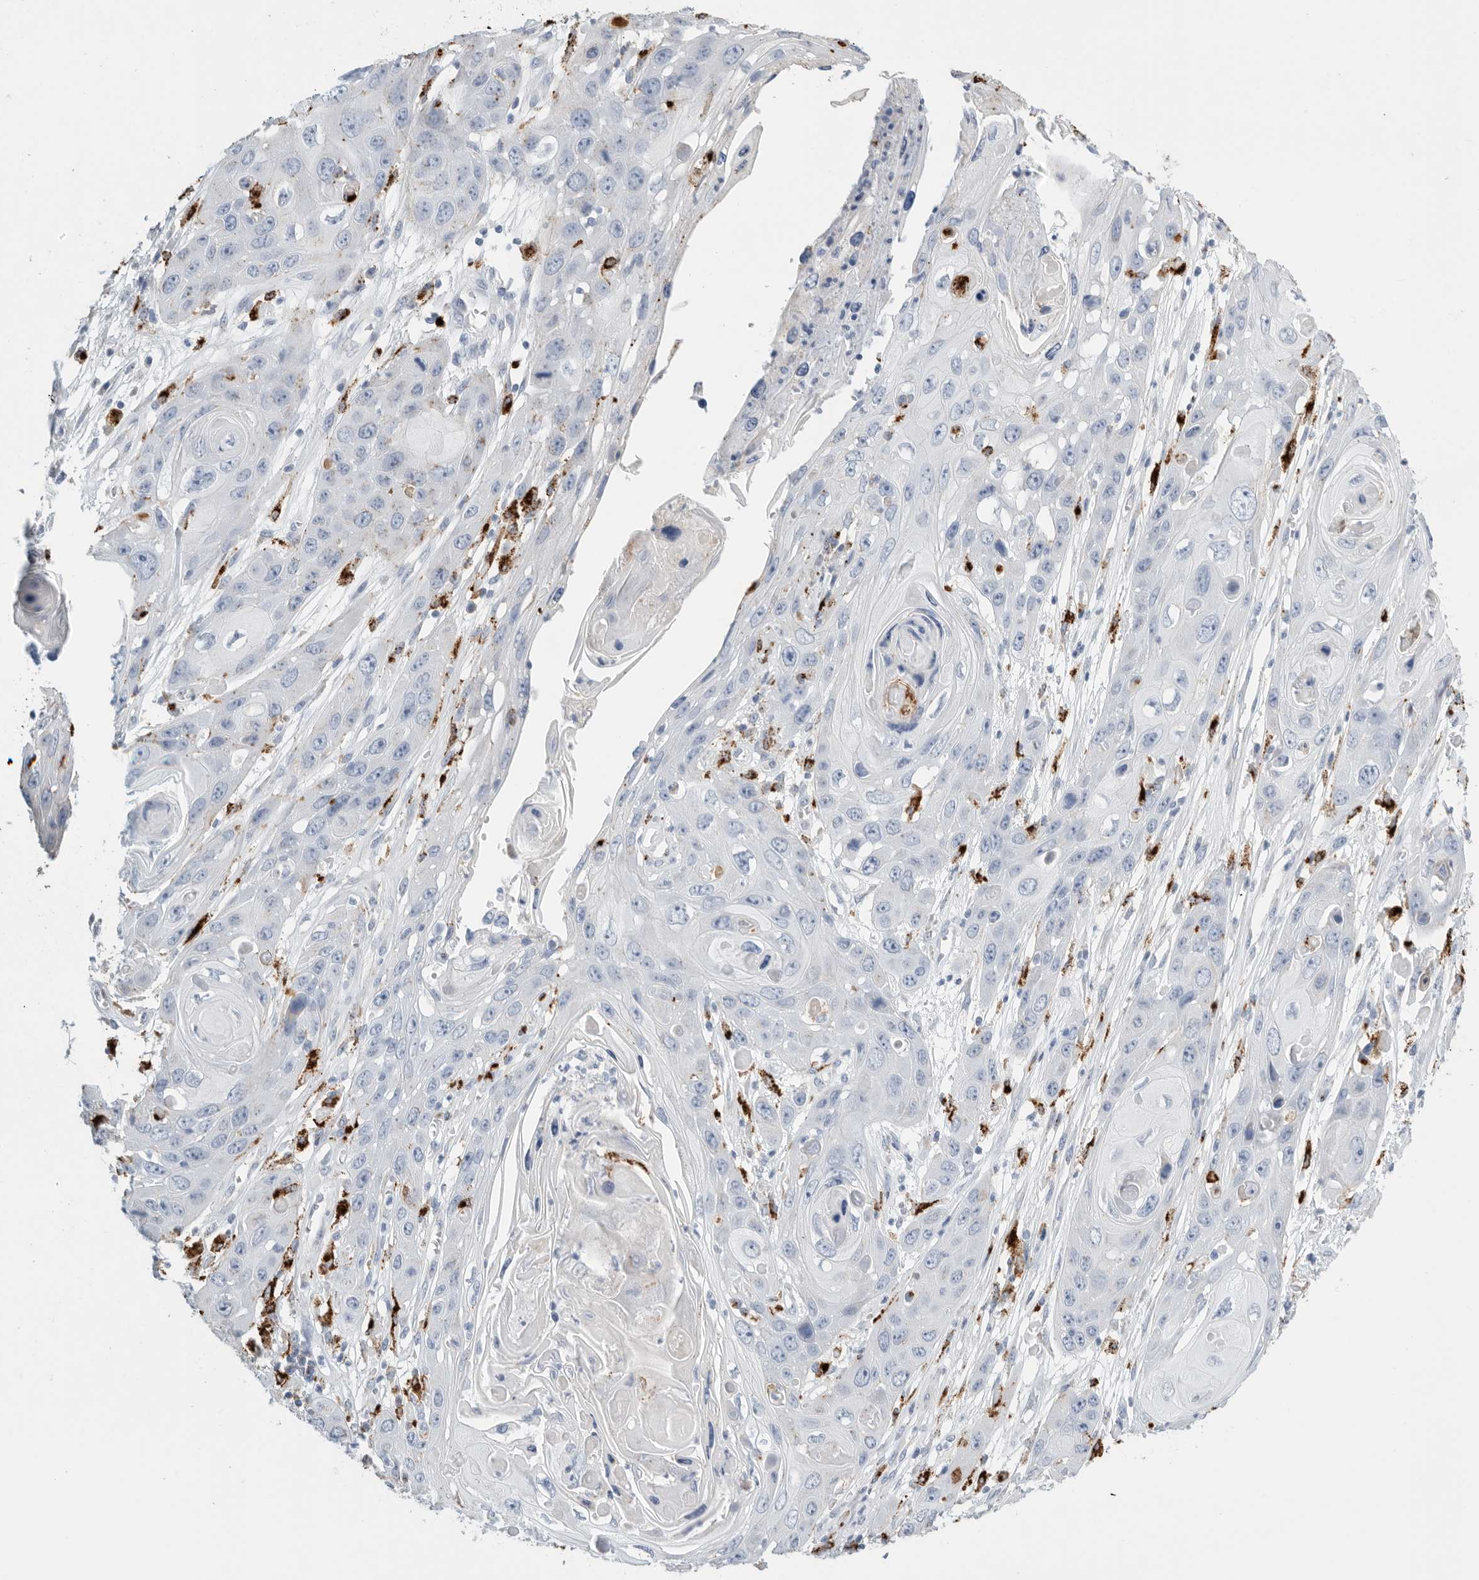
{"staining": {"intensity": "negative", "quantity": "none", "location": "none"}, "tissue": "skin cancer", "cell_type": "Tumor cells", "image_type": "cancer", "snomed": [{"axis": "morphology", "description": "Squamous cell carcinoma, NOS"}, {"axis": "topography", "description": "Skin"}], "caption": "There is no significant positivity in tumor cells of skin cancer.", "gene": "GGH", "patient": {"sex": "male", "age": 55}}